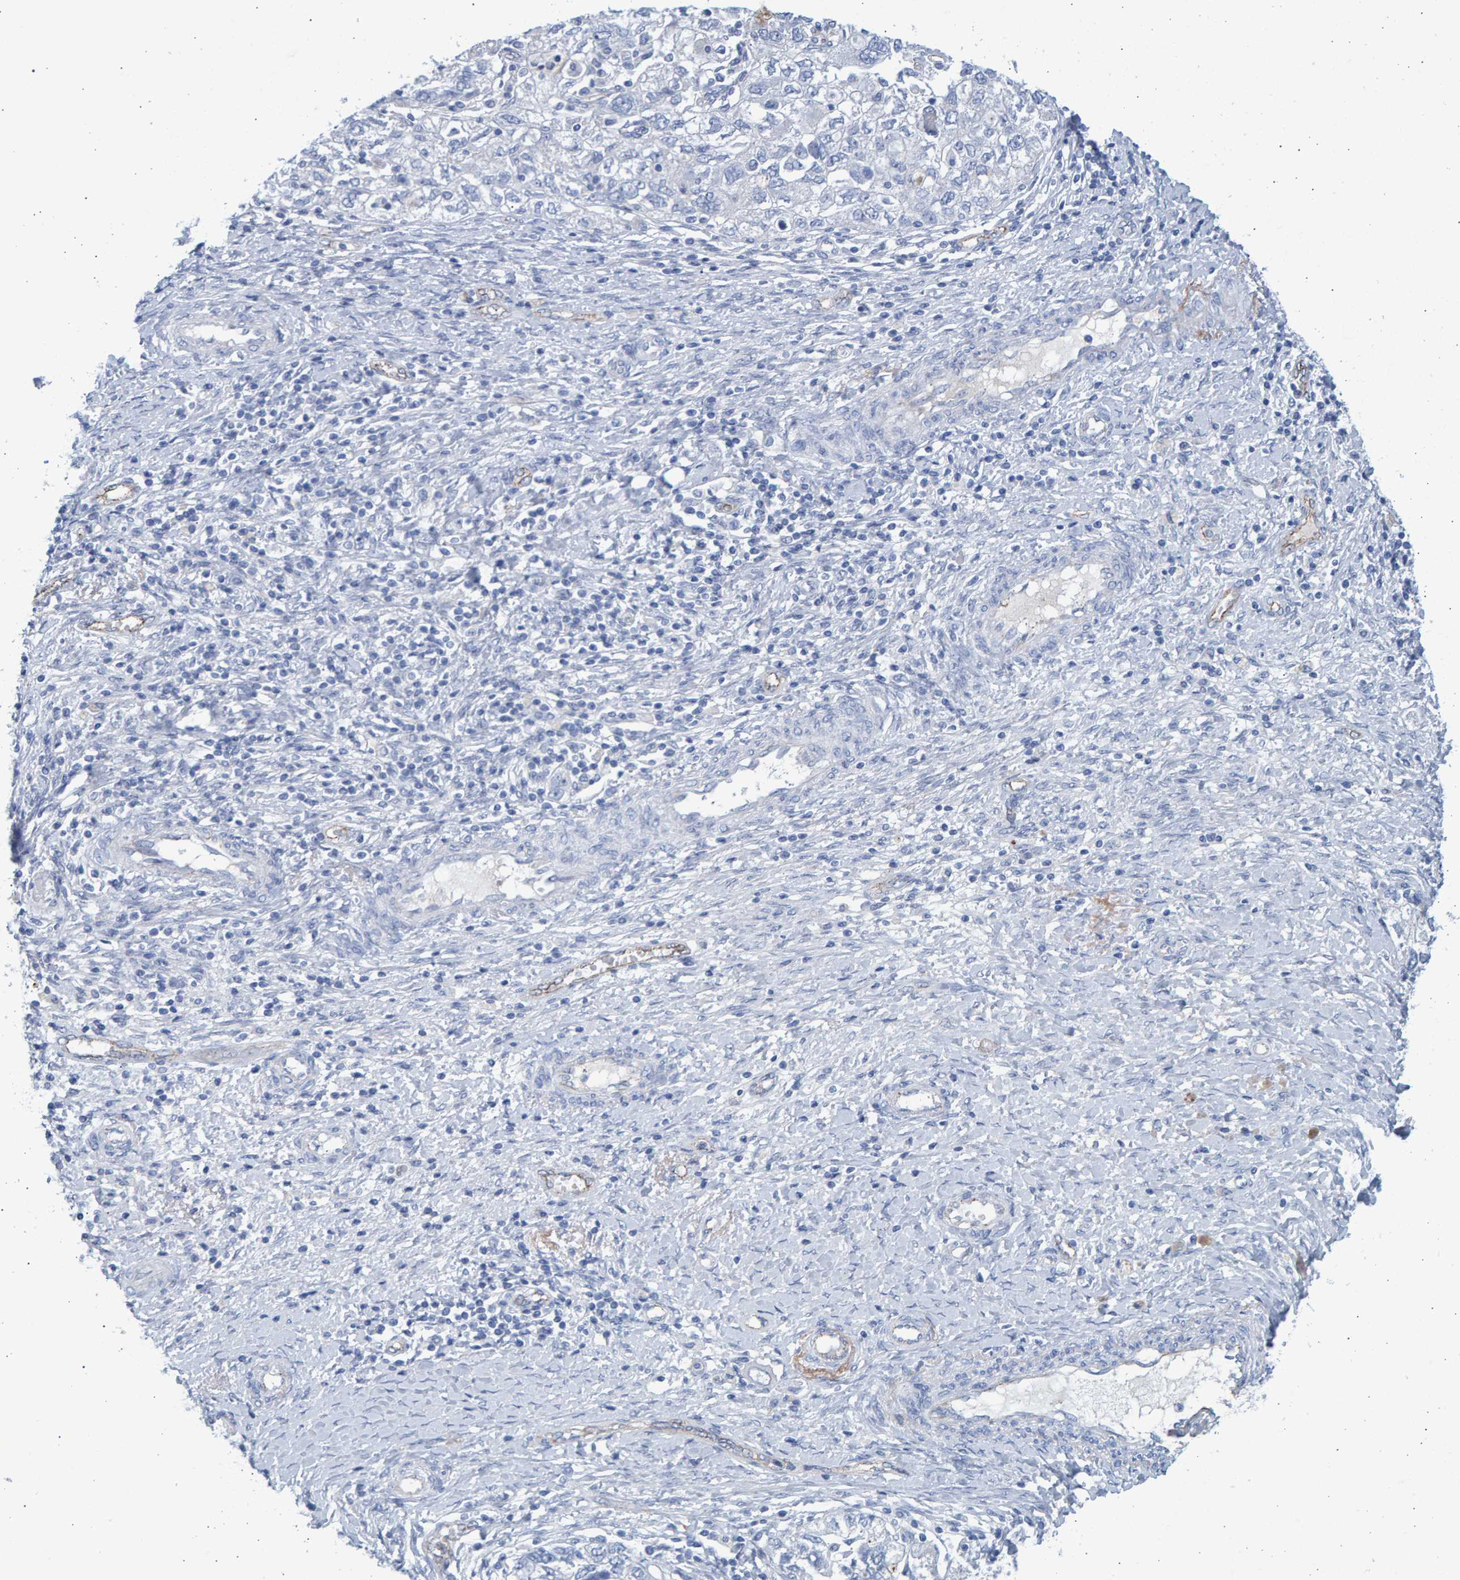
{"staining": {"intensity": "negative", "quantity": "none", "location": "none"}, "tissue": "ovarian cancer", "cell_type": "Tumor cells", "image_type": "cancer", "snomed": [{"axis": "morphology", "description": "Carcinoma, NOS"}, {"axis": "morphology", "description": "Cystadenocarcinoma, serous, NOS"}, {"axis": "topography", "description": "Ovary"}], "caption": "A micrograph of human carcinoma (ovarian) is negative for staining in tumor cells.", "gene": "SLC34A3", "patient": {"sex": "female", "age": 69}}